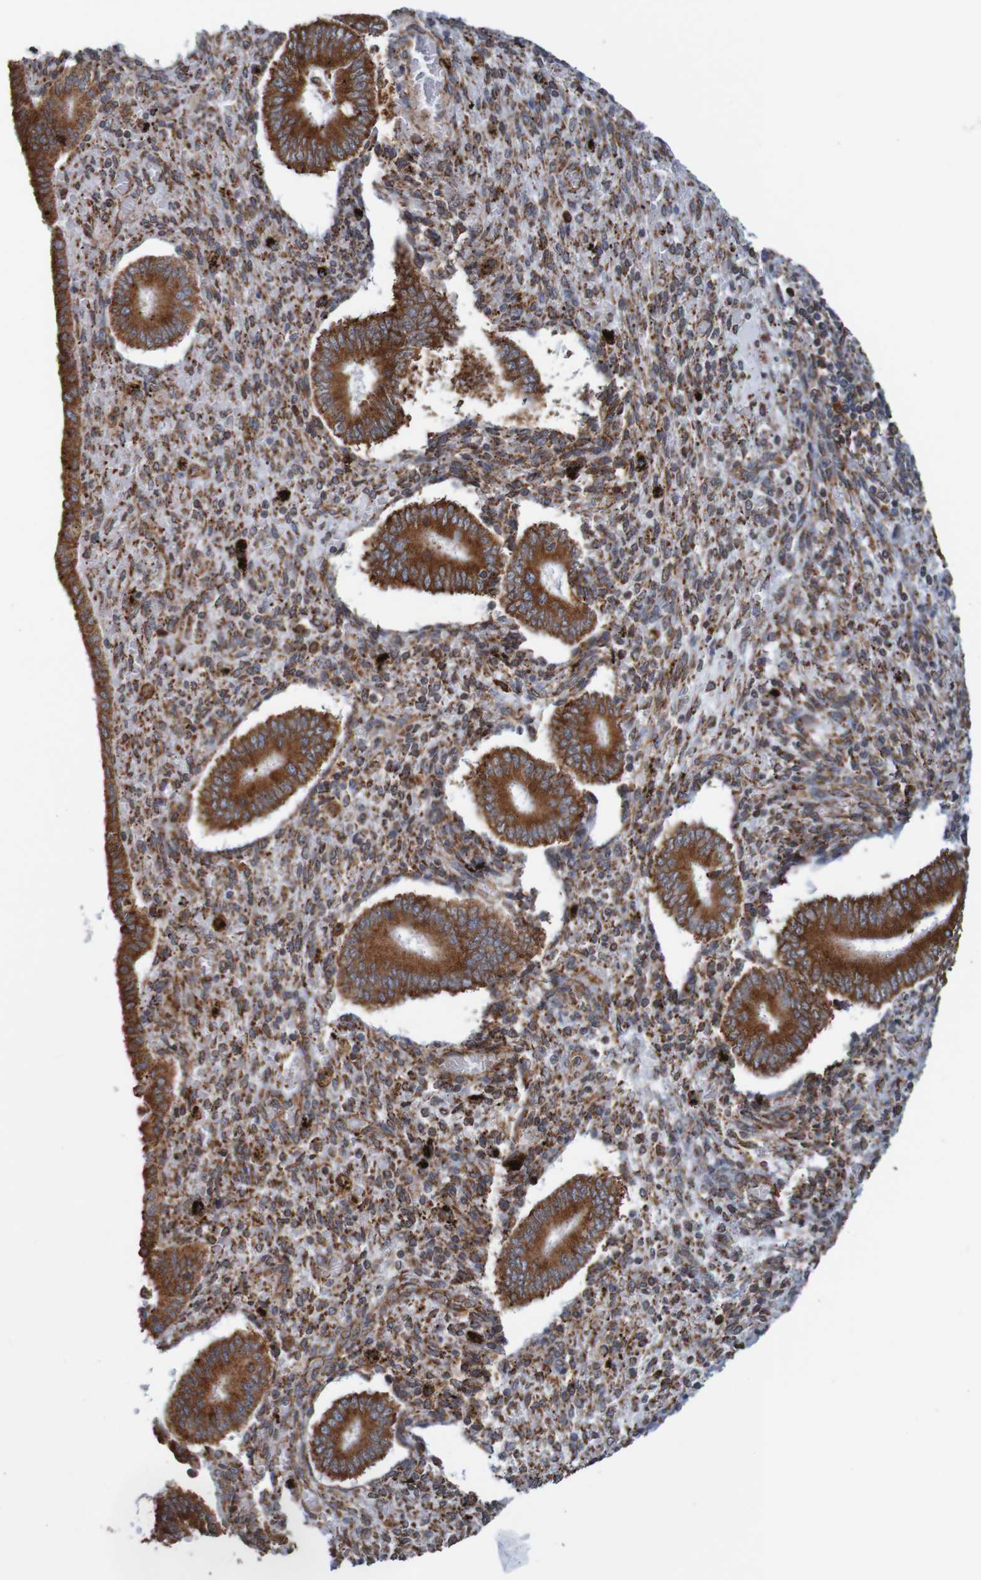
{"staining": {"intensity": "moderate", "quantity": "25%-75%", "location": "cytoplasmic/membranous"}, "tissue": "endometrium", "cell_type": "Cells in endometrial stroma", "image_type": "normal", "snomed": [{"axis": "morphology", "description": "Normal tissue, NOS"}, {"axis": "topography", "description": "Endometrium"}], "caption": "IHC (DAB) staining of normal endometrium displays moderate cytoplasmic/membranous protein staining in about 25%-75% of cells in endometrial stroma.", "gene": "PDIA3", "patient": {"sex": "female", "age": 42}}